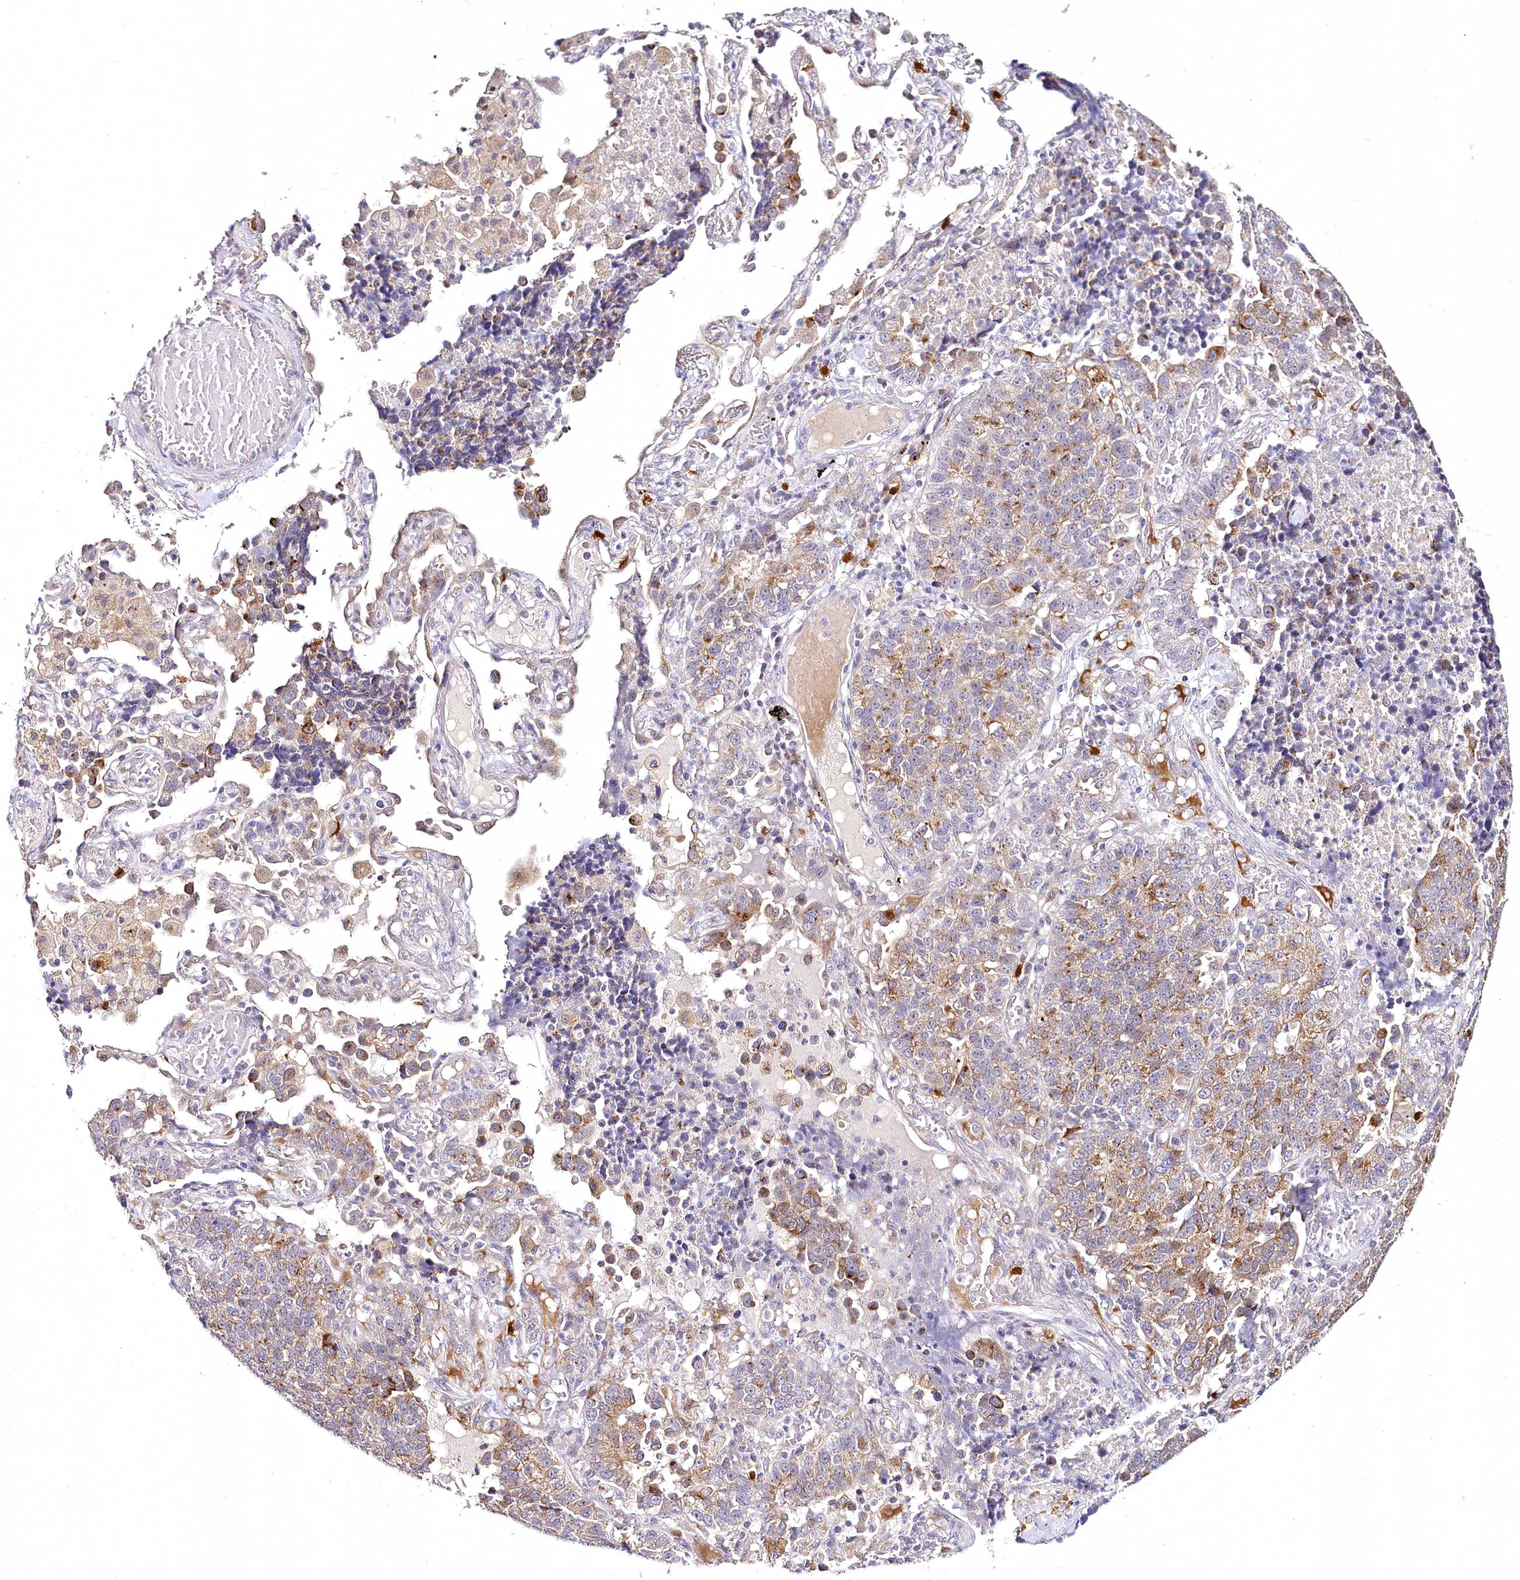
{"staining": {"intensity": "moderate", "quantity": "<25%", "location": "cytoplasmic/membranous"}, "tissue": "lung cancer", "cell_type": "Tumor cells", "image_type": "cancer", "snomed": [{"axis": "morphology", "description": "Adenocarcinoma, NOS"}, {"axis": "topography", "description": "Lung"}], "caption": "Protein expression analysis of adenocarcinoma (lung) exhibits moderate cytoplasmic/membranous staining in about <25% of tumor cells.", "gene": "VWA5A", "patient": {"sex": "male", "age": 49}}